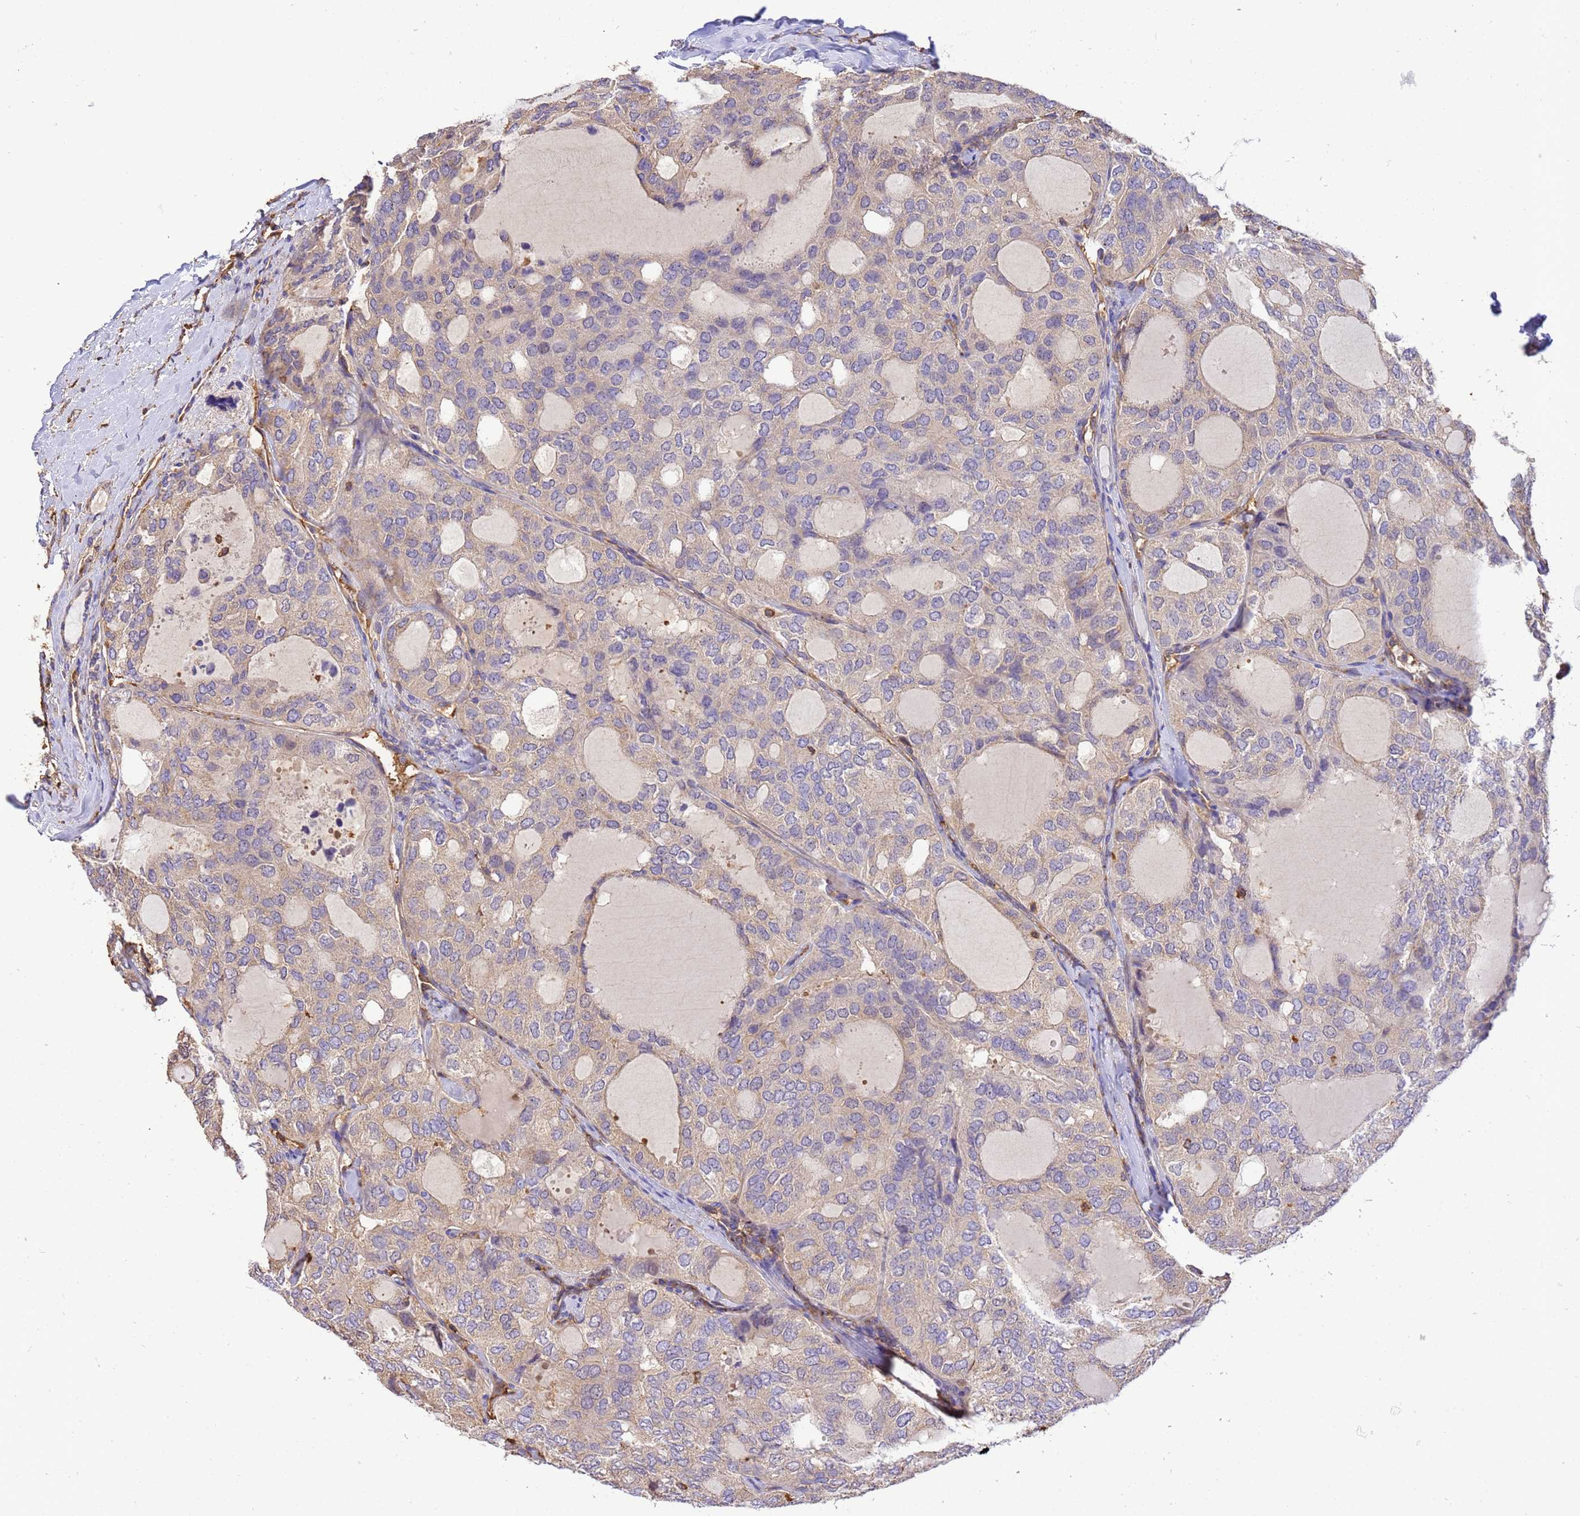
{"staining": {"intensity": "weak", "quantity": ">75%", "location": "cytoplasmic/membranous"}, "tissue": "thyroid cancer", "cell_type": "Tumor cells", "image_type": "cancer", "snomed": [{"axis": "morphology", "description": "Follicular adenoma carcinoma, NOS"}, {"axis": "topography", "description": "Thyroid gland"}], "caption": "Protein expression analysis of human thyroid cancer (follicular adenoma carcinoma) reveals weak cytoplasmic/membranous staining in approximately >75% of tumor cells.", "gene": "WDR64", "patient": {"sex": "male", "age": 75}}